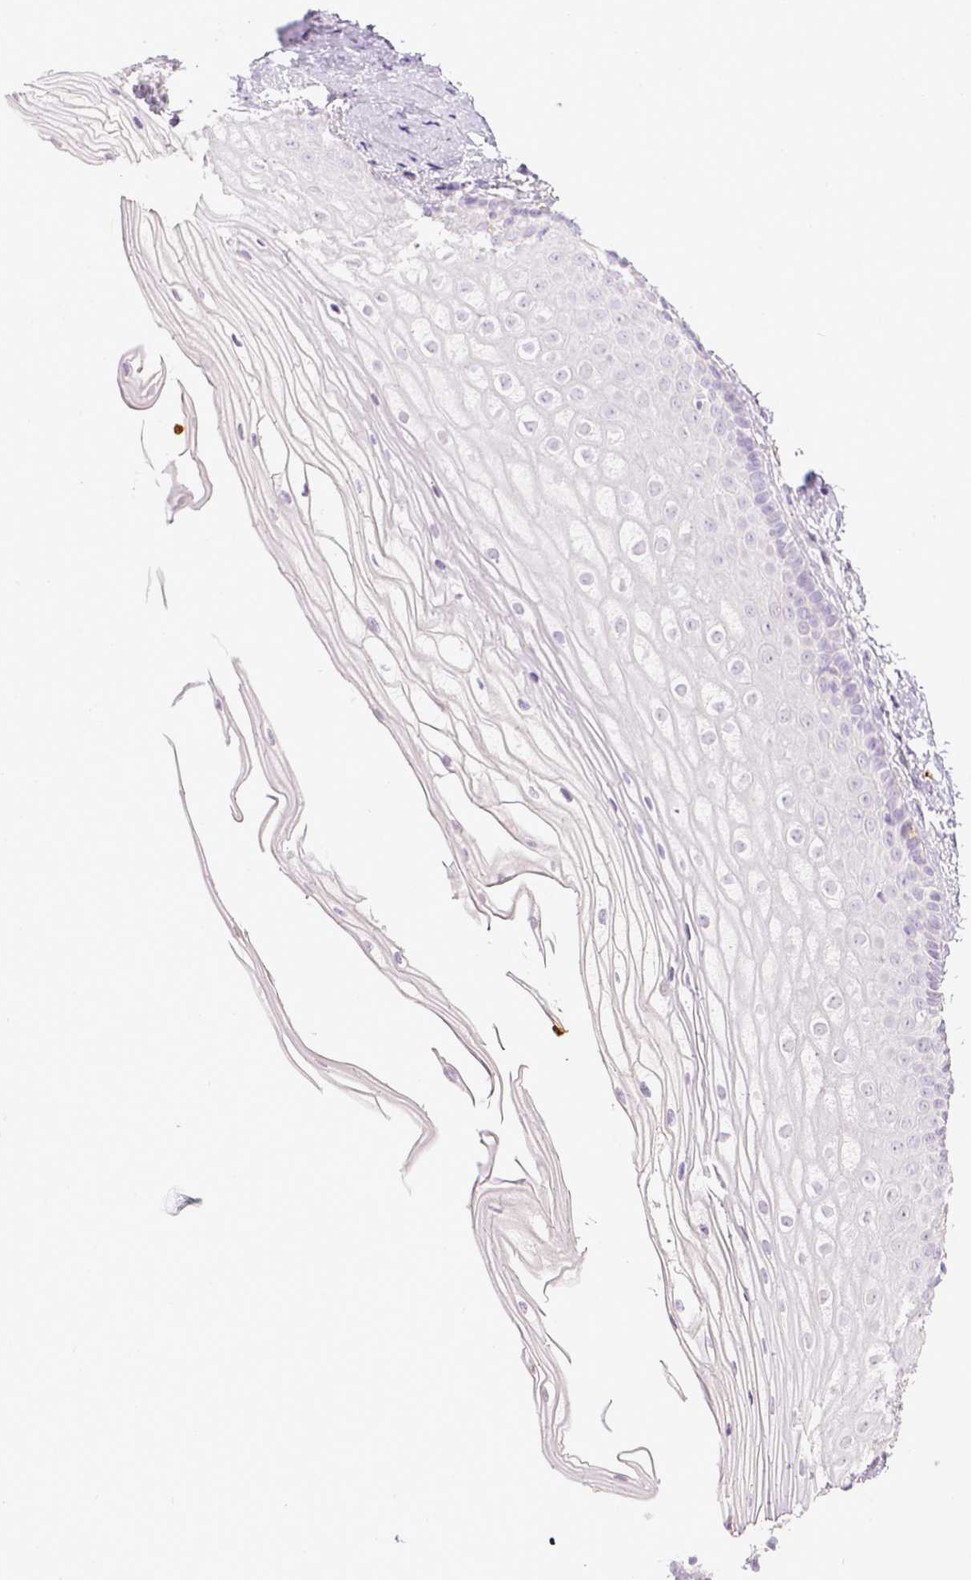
{"staining": {"intensity": "negative", "quantity": "none", "location": "none"}, "tissue": "vagina", "cell_type": "Squamous epithelial cells", "image_type": "normal", "snomed": [{"axis": "morphology", "description": "Normal tissue, NOS"}, {"axis": "topography", "description": "Vagina"}], "caption": "Vagina stained for a protein using immunohistochemistry (IHC) exhibits no staining squamous epithelial cells.", "gene": "ITGAM", "patient": {"sex": "female", "age": 52}}